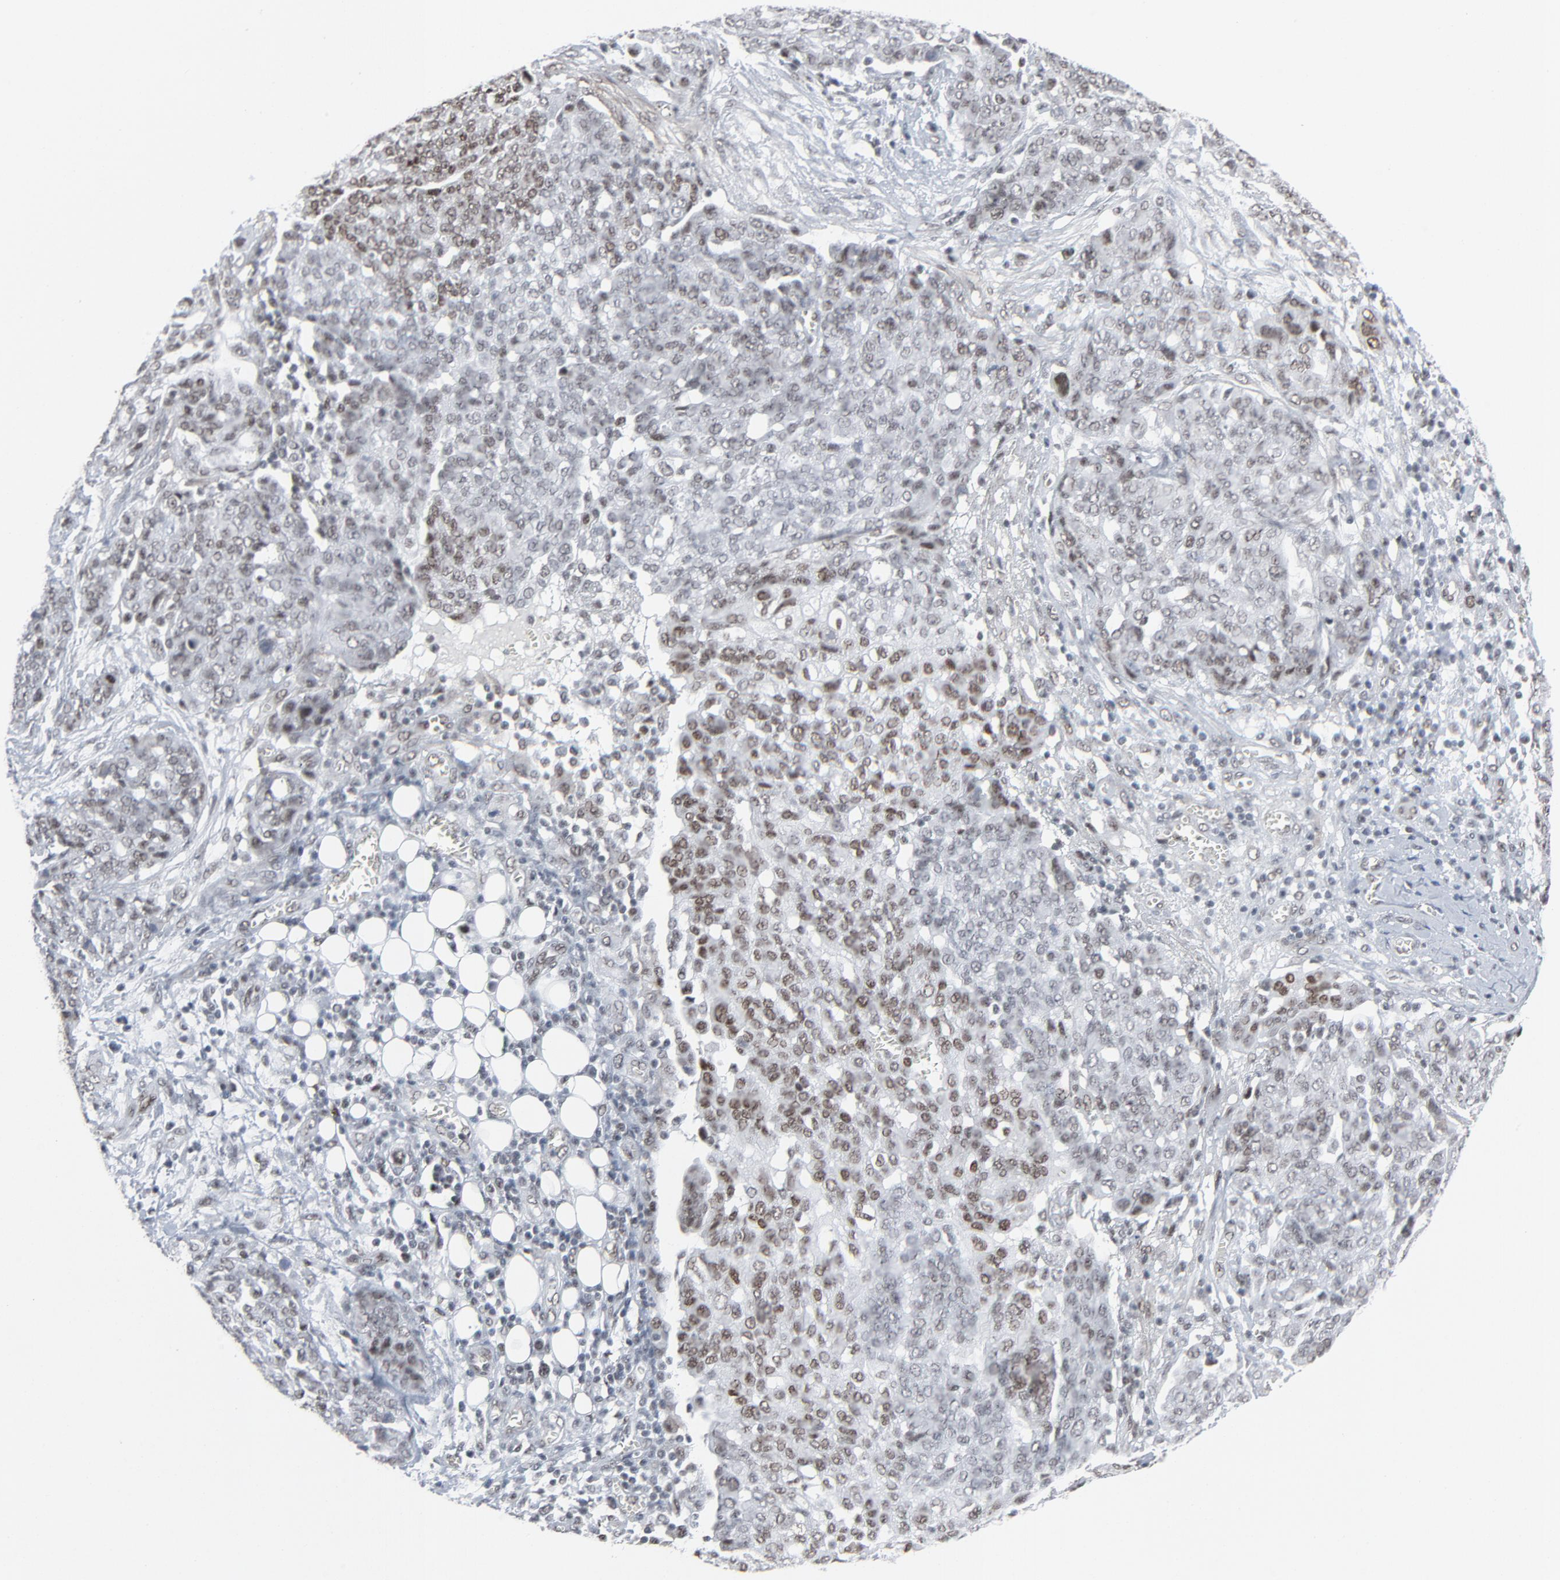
{"staining": {"intensity": "moderate", "quantity": "25%-75%", "location": "nuclear"}, "tissue": "ovarian cancer", "cell_type": "Tumor cells", "image_type": "cancer", "snomed": [{"axis": "morphology", "description": "Cystadenocarcinoma, serous, NOS"}, {"axis": "topography", "description": "Soft tissue"}, {"axis": "topography", "description": "Ovary"}], "caption": "There is medium levels of moderate nuclear staining in tumor cells of serous cystadenocarcinoma (ovarian), as demonstrated by immunohistochemical staining (brown color).", "gene": "FBXO28", "patient": {"sex": "female", "age": 57}}